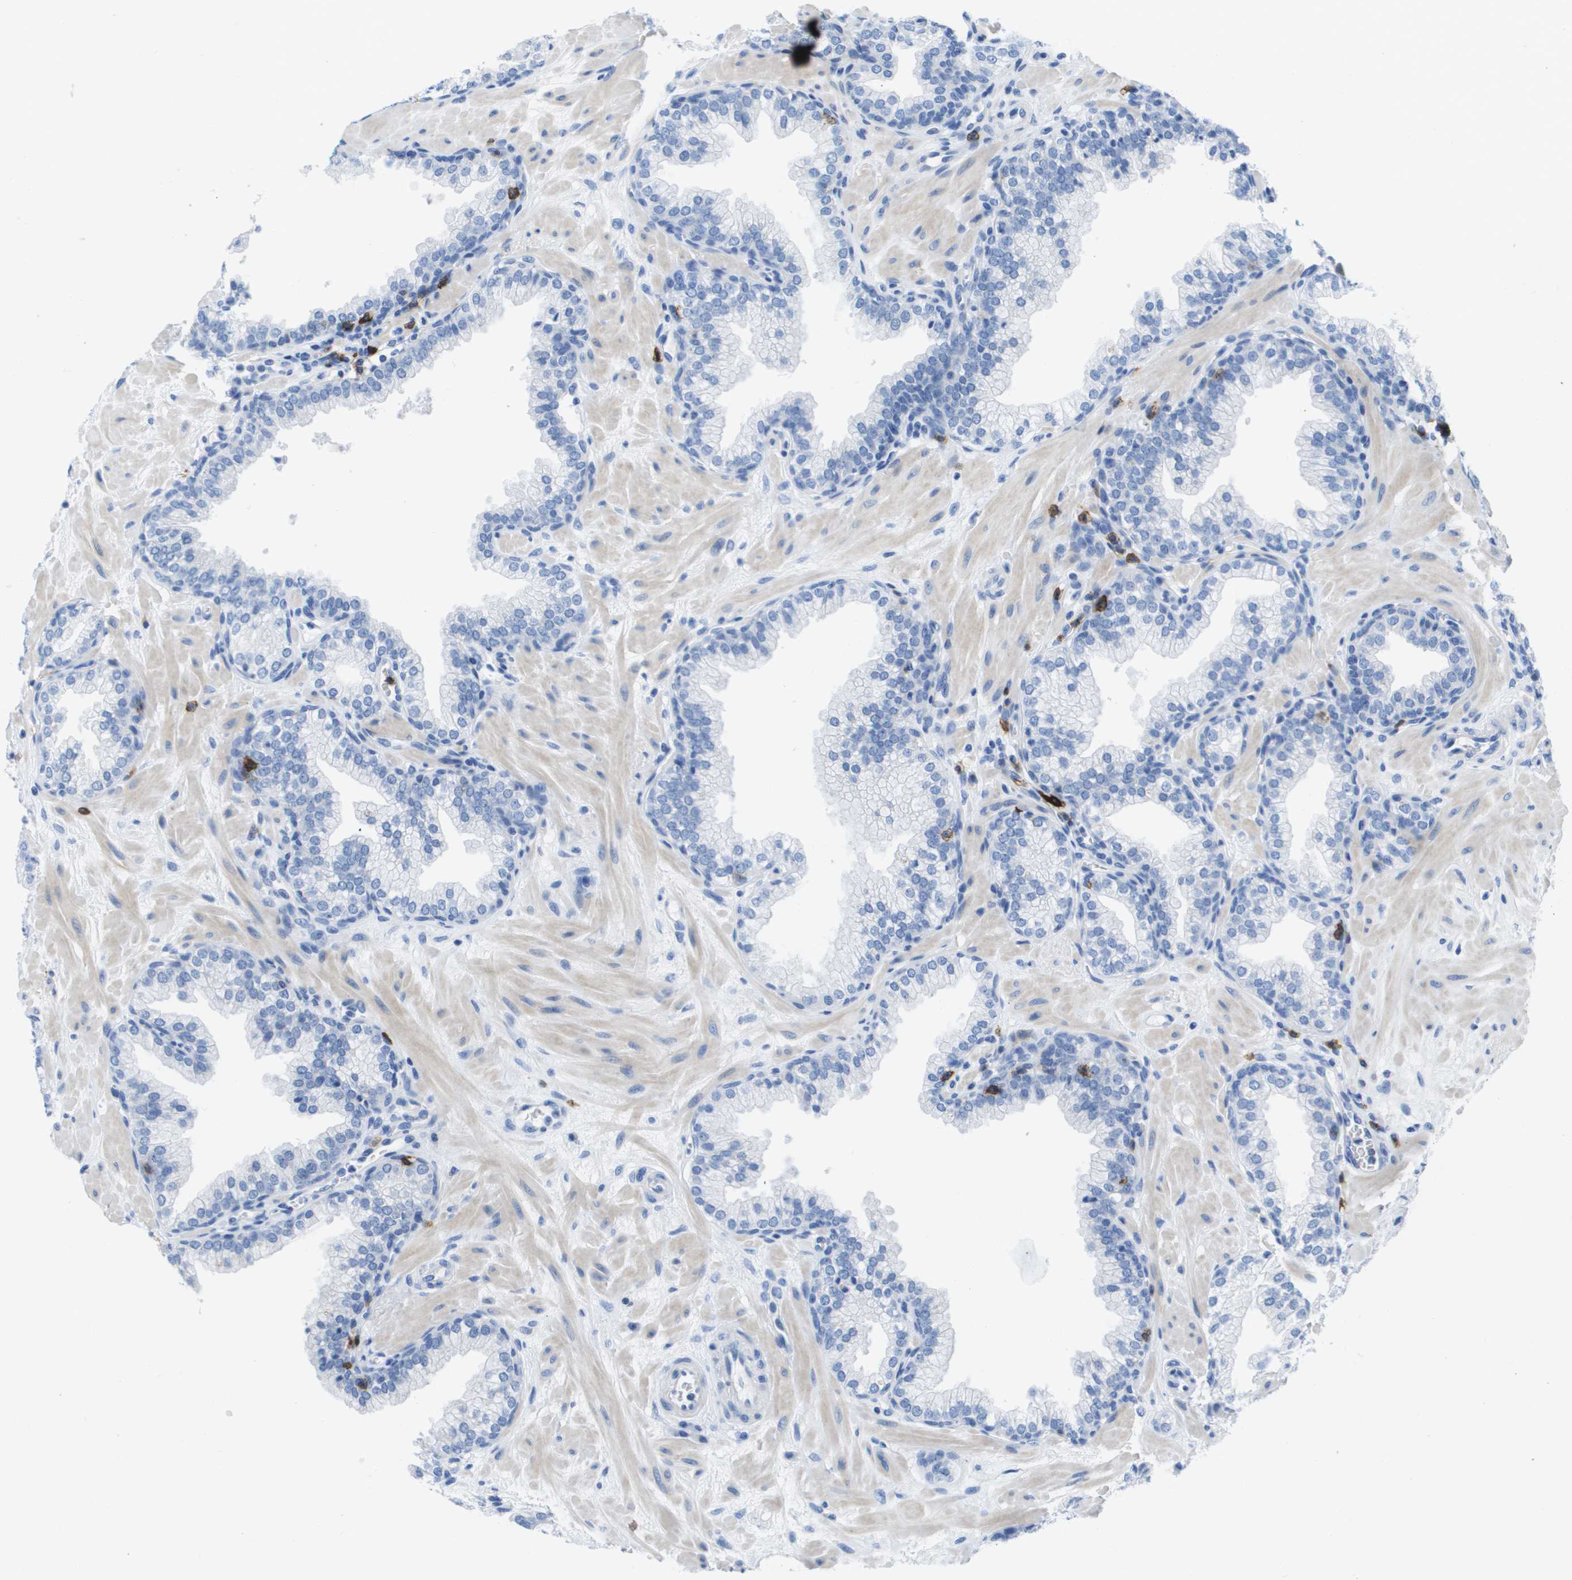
{"staining": {"intensity": "negative", "quantity": "none", "location": "none"}, "tissue": "prostate", "cell_type": "Glandular cells", "image_type": "normal", "snomed": [{"axis": "morphology", "description": "Normal tissue, NOS"}, {"axis": "morphology", "description": "Urothelial carcinoma, Low grade"}, {"axis": "topography", "description": "Urinary bladder"}, {"axis": "topography", "description": "Prostate"}], "caption": "Immunohistochemical staining of normal prostate reveals no significant staining in glandular cells.", "gene": "MS4A1", "patient": {"sex": "male", "age": 60}}